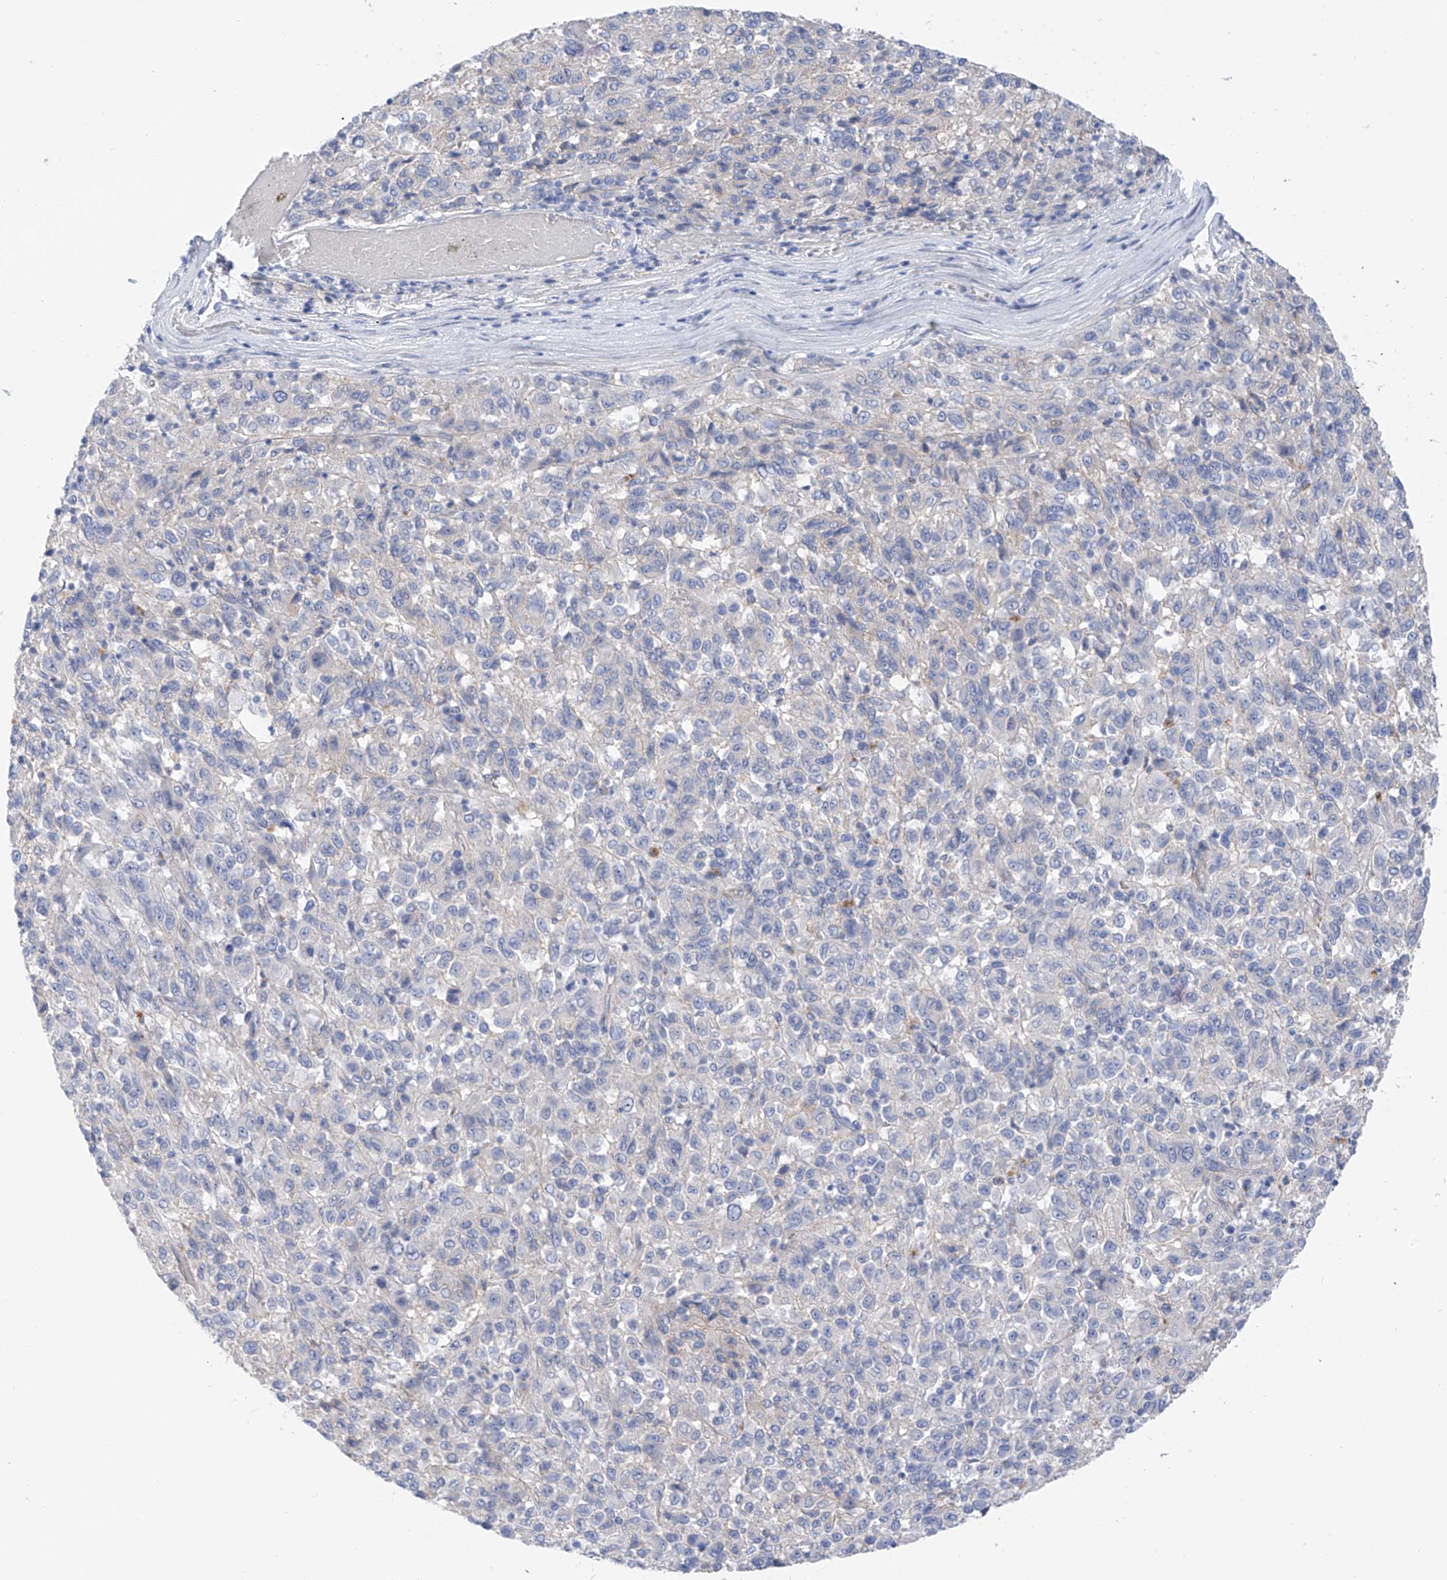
{"staining": {"intensity": "negative", "quantity": "none", "location": "none"}, "tissue": "melanoma", "cell_type": "Tumor cells", "image_type": "cancer", "snomed": [{"axis": "morphology", "description": "Malignant melanoma, Metastatic site"}, {"axis": "topography", "description": "Lung"}], "caption": "This image is of malignant melanoma (metastatic site) stained with immunohistochemistry (IHC) to label a protein in brown with the nuclei are counter-stained blue. There is no staining in tumor cells.", "gene": "ITGA9", "patient": {"sex": "male", "age": 64}}